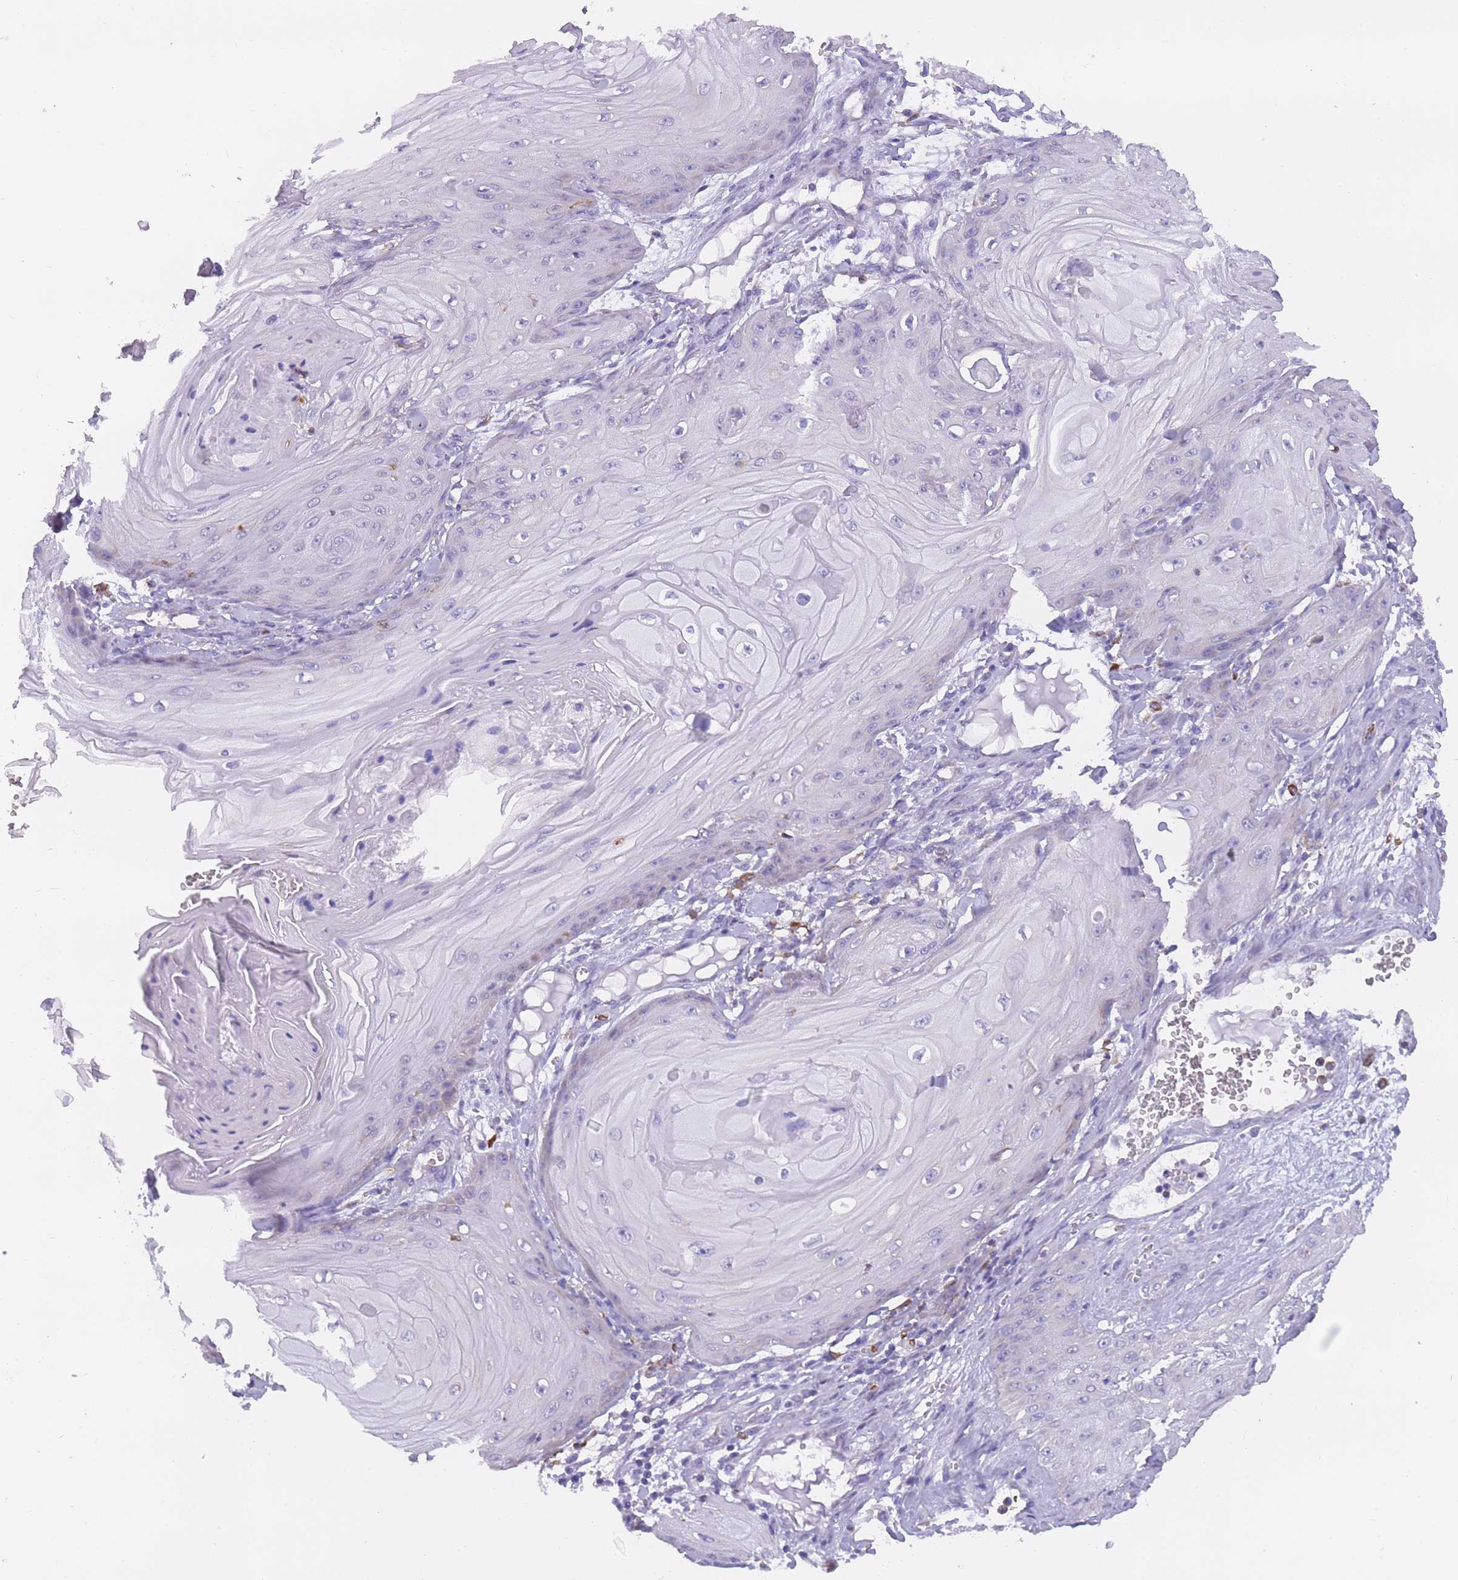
{"staining": {"intensity": "negative", "quantity": "none", "location": "none"}, "tissue": "skin cancer", "cell_type": "Tumor cells", "image_type": "cancer", "snomed": [{"axis": "morphology", "description": "Squamous cell carcinoma, NOS"}, {"axis": "topography", "description": "Skin"}], "caption": "Immunohistochemistry micrograph of skin cancer (squamous cell carcinoma) stained for a protein (brown), which exhibits no positivity in tumor cells.", "gene": "ZNF662", "patient": {"sex": "male", "age": 74}}